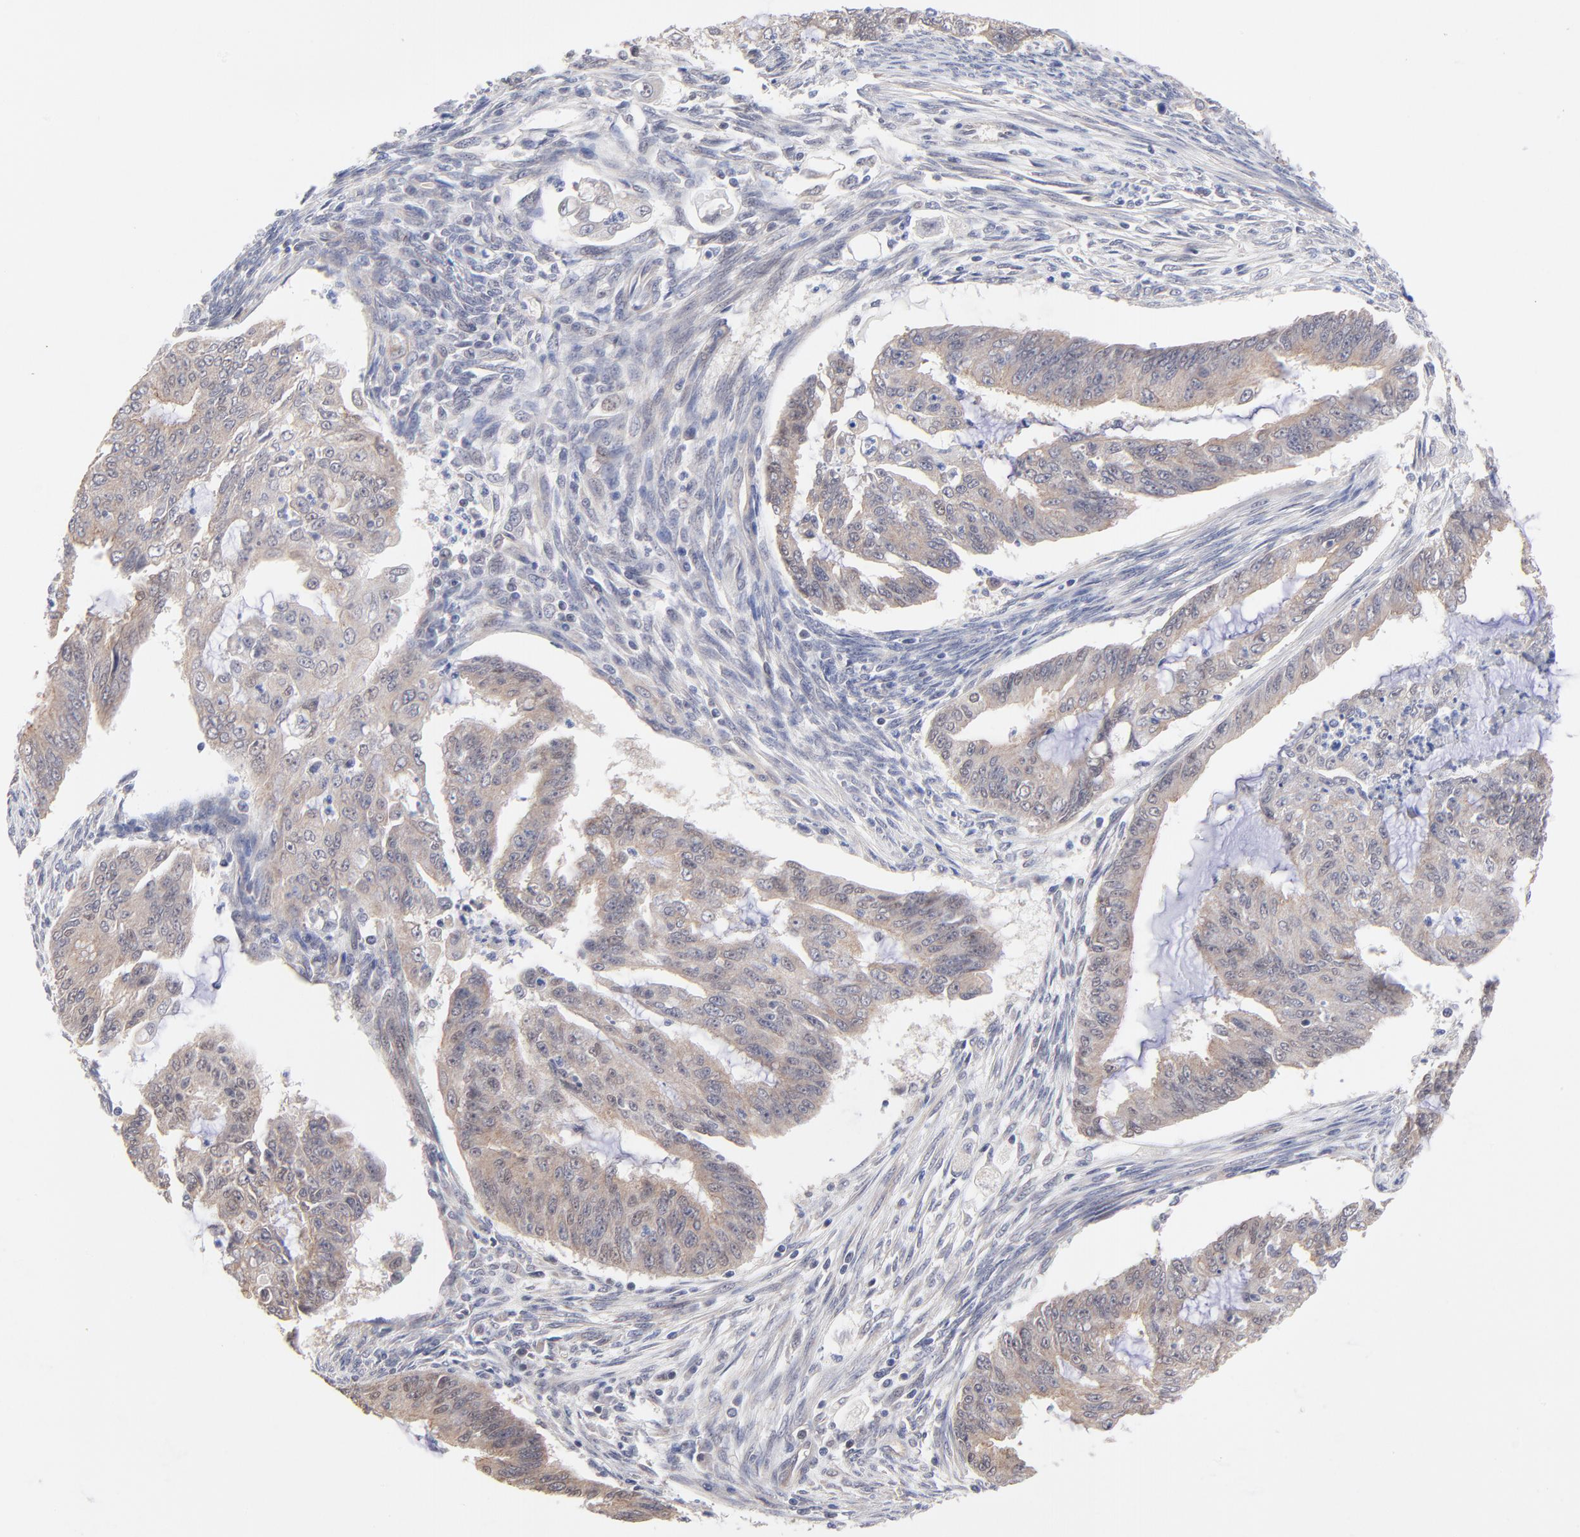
{"staining": {"intensity": "weak", "quantity": ">75%", "location": "cytoplasmic/membranous"}, "tissue": "endometrial cancer", "cell_type": "Tumor cells", "image_type": "cancer", "snomed": [{"axis": "morphology", "description": "Adenocarcinoma, NOS"}, {"axis": "topography", "description": "Endometrium"}], "caption": "Endometrial cancer (adenocarcinoma) tissue reveals weak cytoplasmic/membranous staining in approximately >75% of tumor cells", "gene": "FBXO8", "patient": {"sex": "female", "age": 75}}